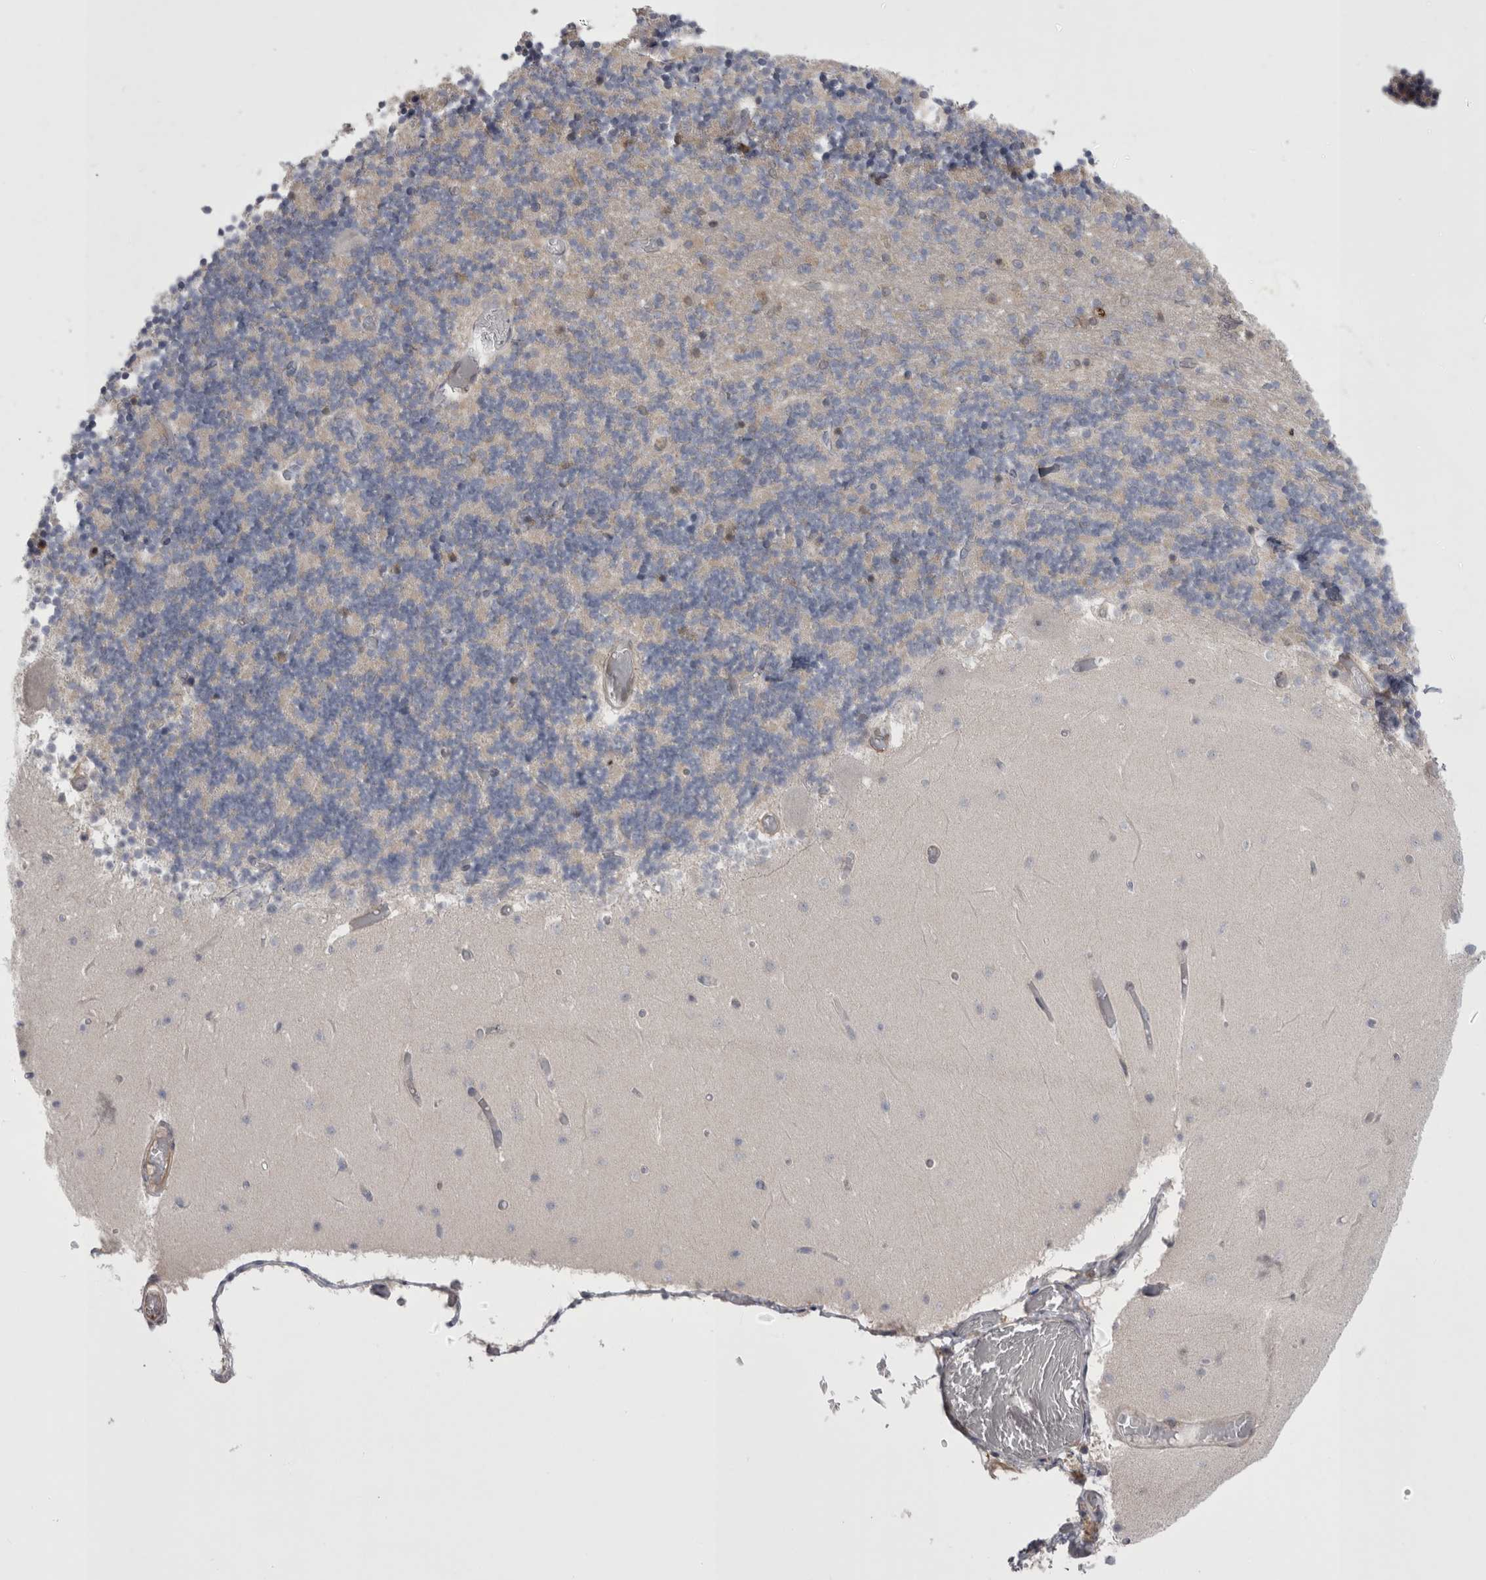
{"staining": {"intensity": "negative", "quantity": "none", "location": "none"}, "tissue": "cerebellum", "cell_type": "Cells in granular layer", "image_type": "normal", "snomed": [{"axis": "morphology", "description": "Normal tissue, NOS"}, {"axis": "topography", "description": "Cerebellum"}], "caption": "Human cerebellum stained for a protein using immunohistochemistry exhibits no staining in cells in granular layer.", "gene": "CHIC1", "patient": {"sex": "female", "age": 28}}